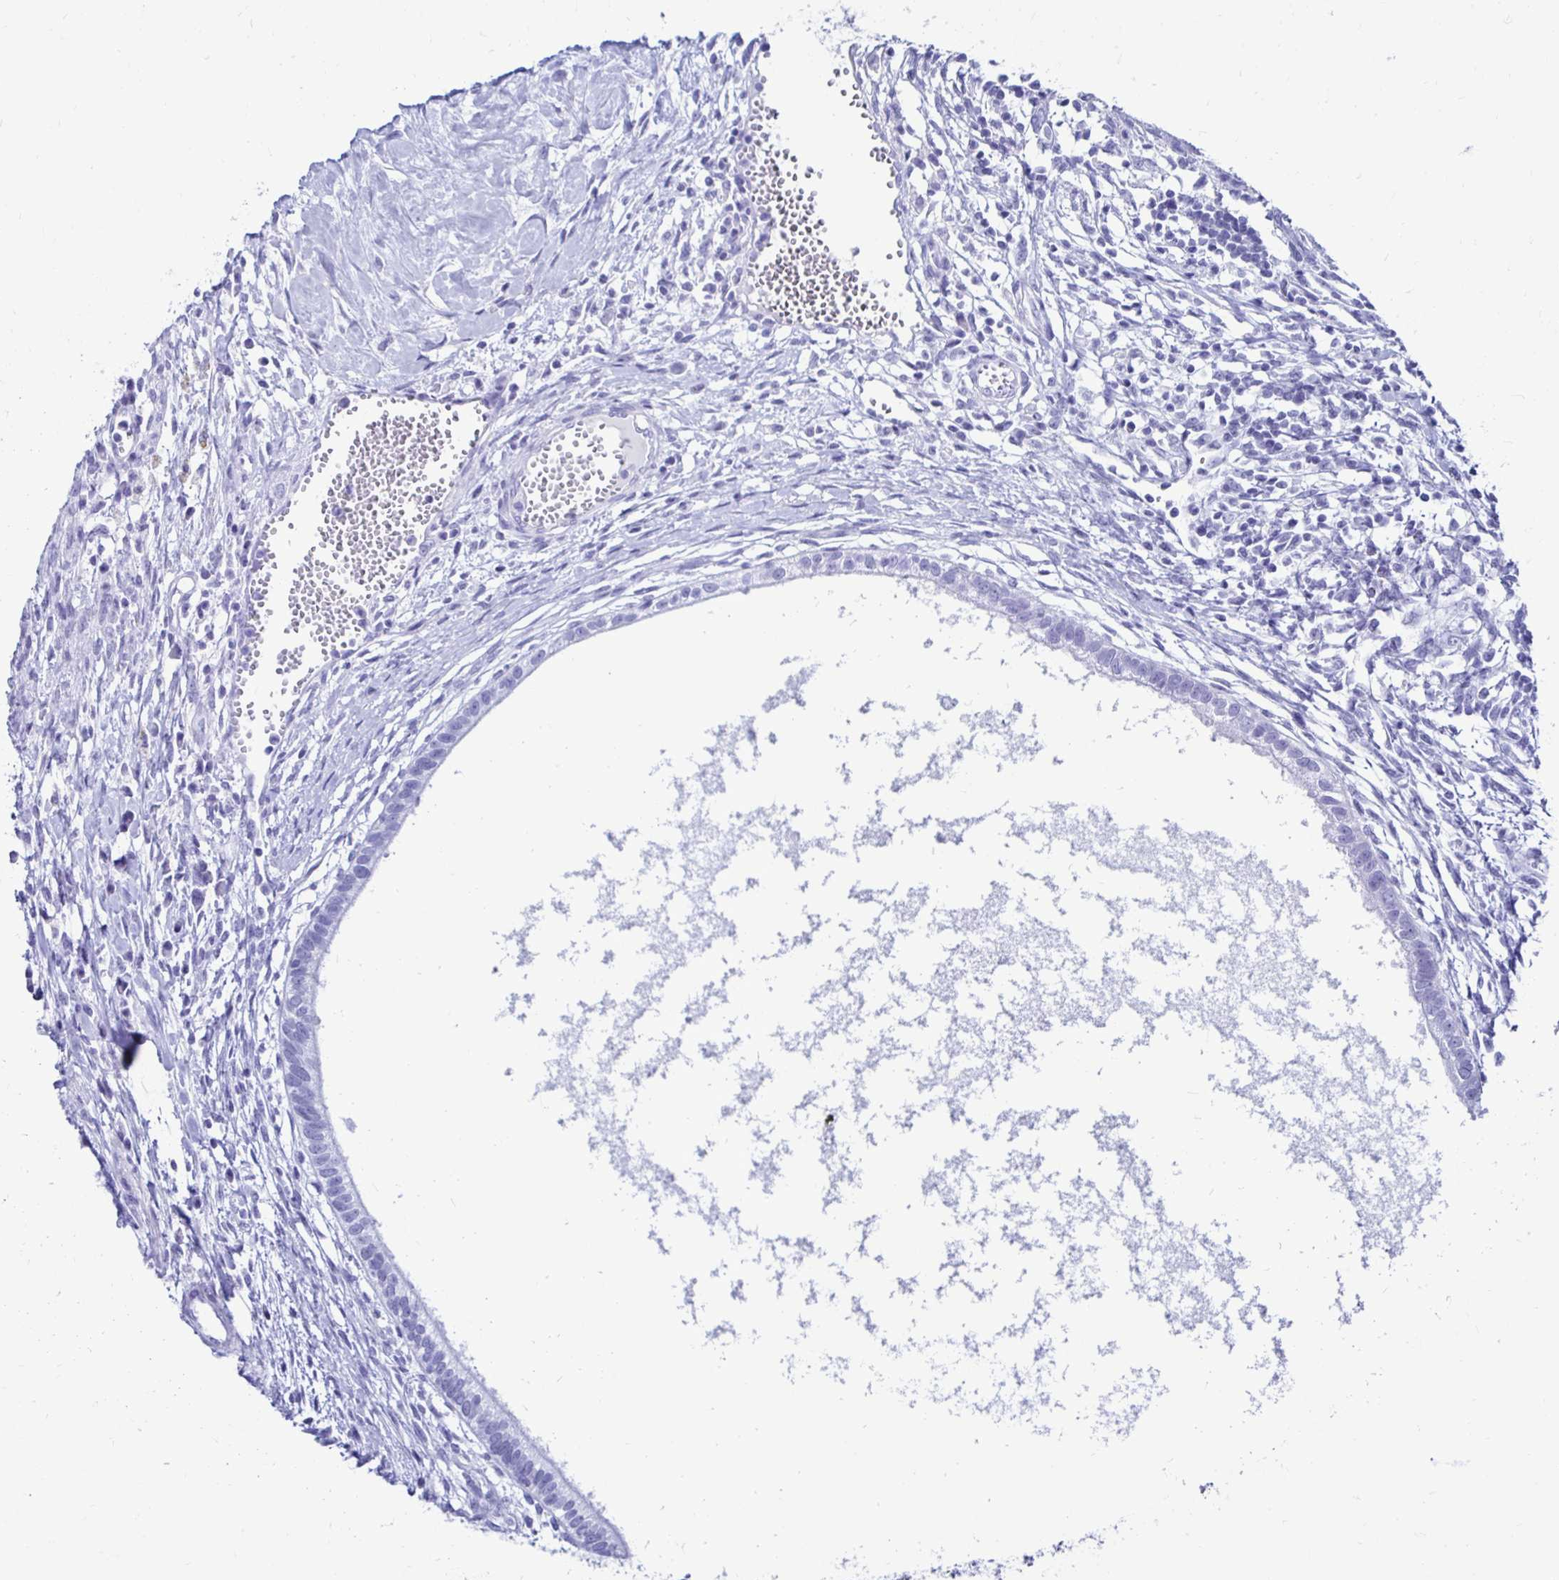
{"staining": {"intensity": "negative", "quantity": "none", "location": "none"}, "tissue": "testis cancer", "cell_type": "Tumor cells", "image_type": "cancer", "snomed": [{"axis": "morphology", "description": "Carcinoma, Embryonal, NOS"}, {"axis": "topography", "description": "Testis"}], "caption": "IHC of testis embryonal carcinoma reveals no expression in tumor cells.", "gene": "CST5", "patient": {"sex": "male", "age": 37}}